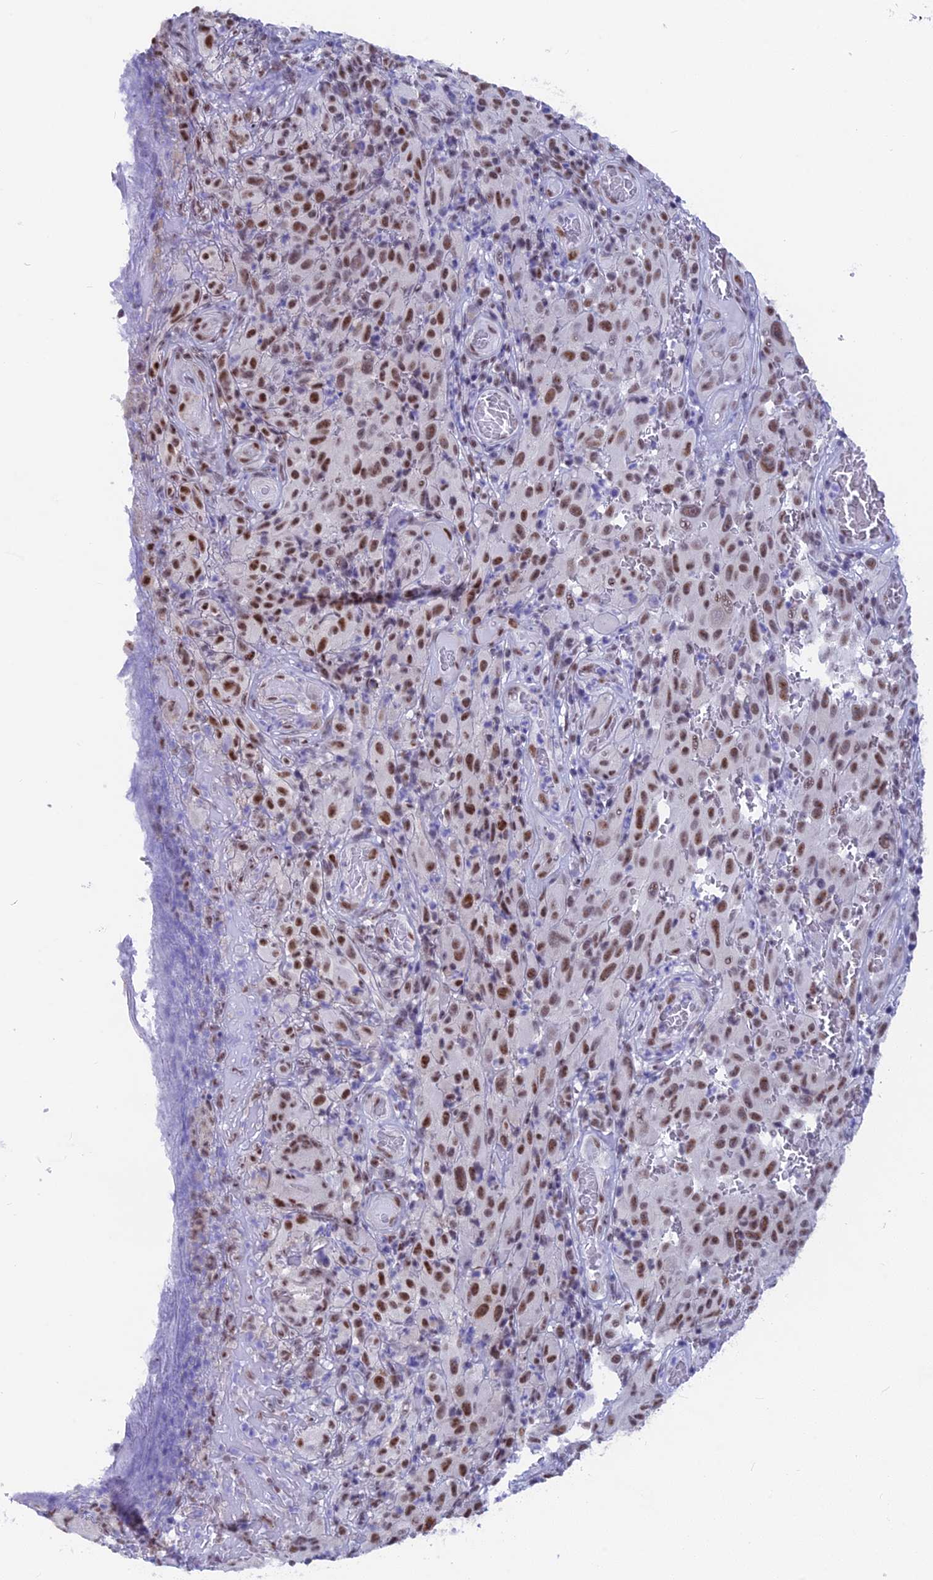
{"staining": {"intensity": "moderate", "quantity": ">75%", "location": "nuclear"}, "tissue": "melanoma", "cell_type": "Tumor cells", "image_type": "cancer", "snomed": [{"axis": "morphology", "description": "Malignant melanoma, NOS"}, {"axis": "topography", "description": "Skin"}], "caption": "Human malignant melanoma stained for a protein (brown) displays moderate nuclear positive expression in approximately >75% of tumor cells.", "gene": "SRSF5", "patient": {"sex": "female", "age": 82}}